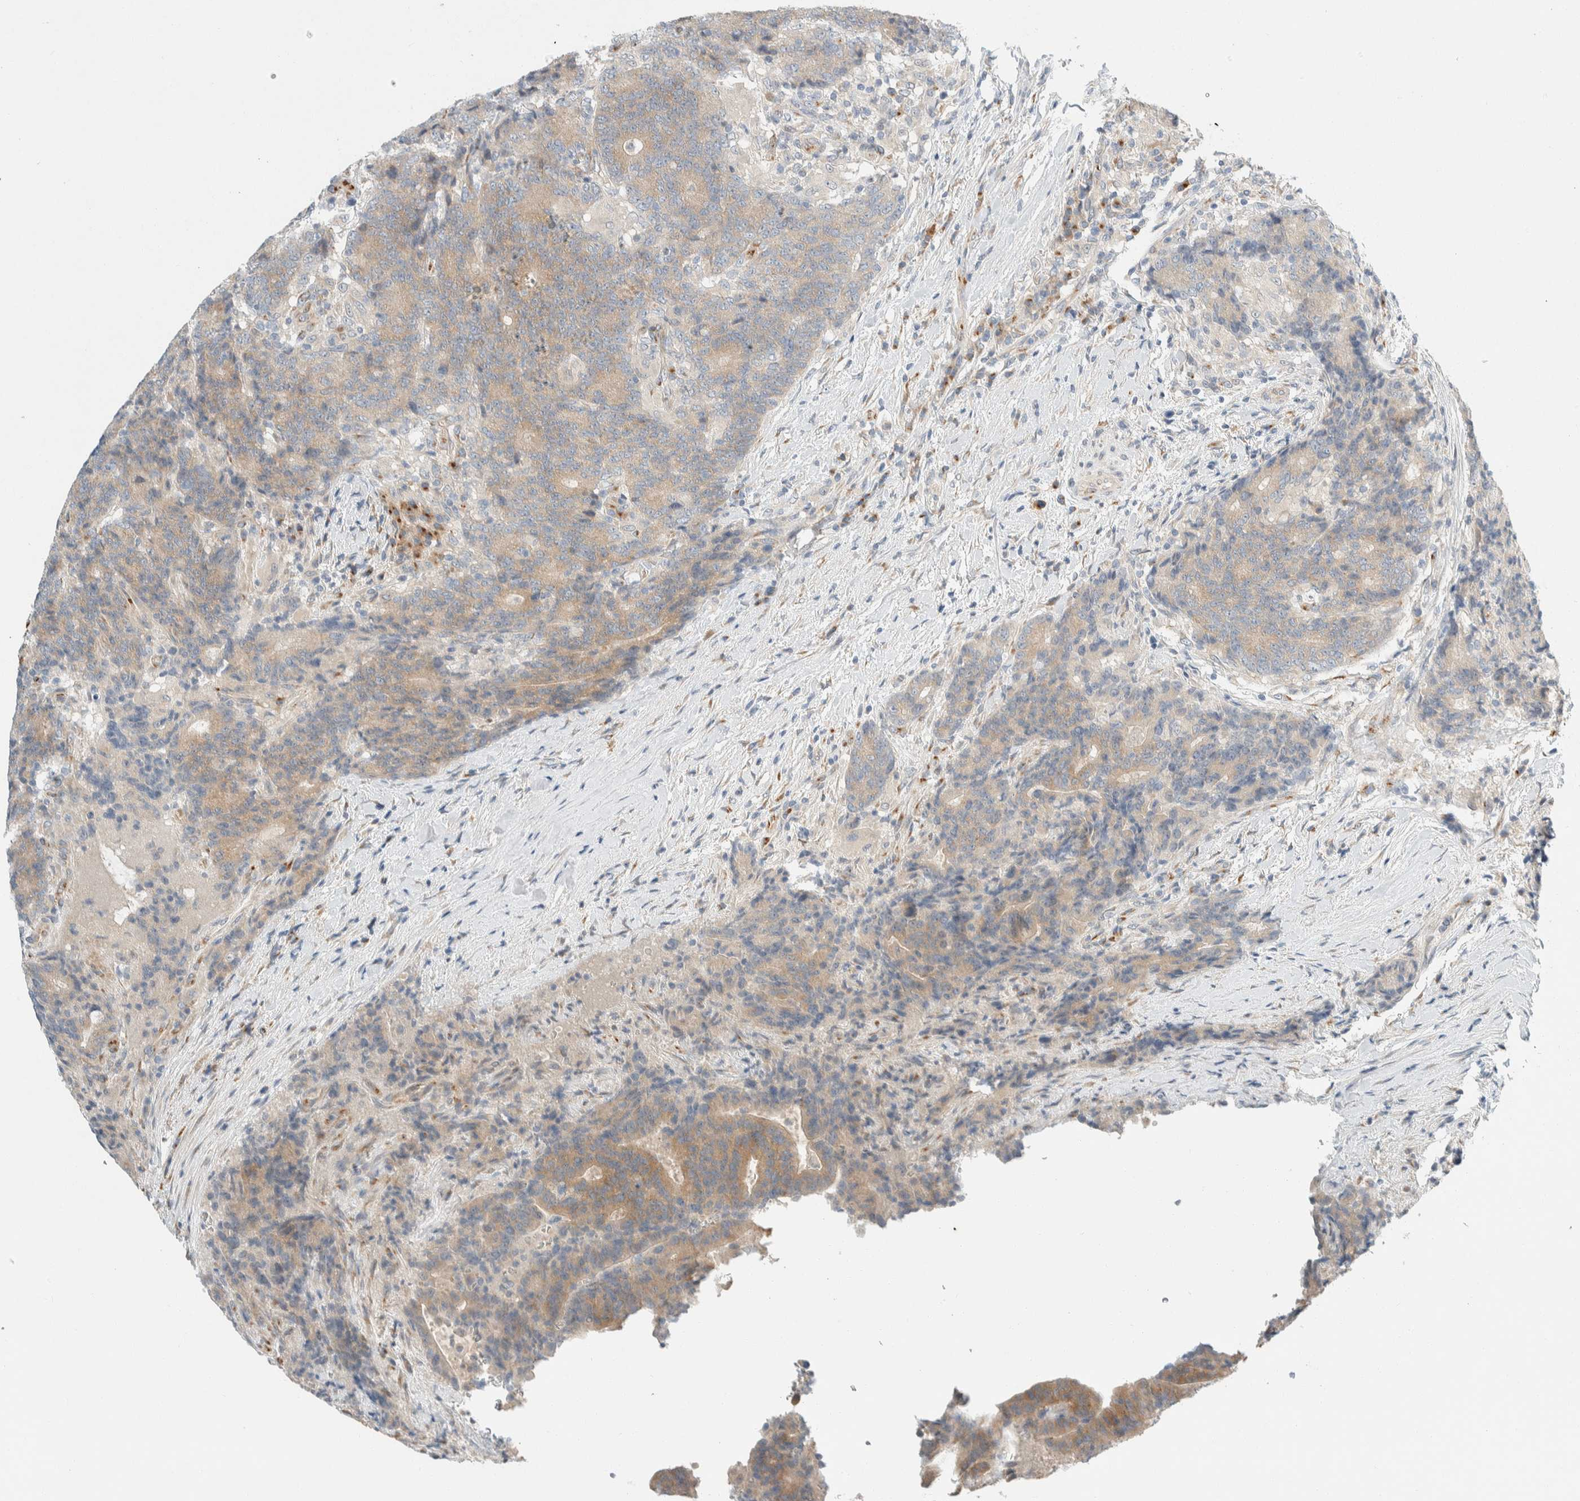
{"staining": {"intensity": "weak", "quantity": ">75%", "location": "cytoplasmic/membranous"}, "tissue": "colorectal cancer", "cell_type": "Tumor cells", "image_type": "cancer", "snomed": [{"axis": "morphology", "description": "Normal tissue, NOS"}, {"axis": "morphology", "description": "Adenocarcinoma, NOS"}, {"axis": "topography", "description": "Colon"}], "caption": "Colorectal cancer (adenocarcinoma) tissue displays weak cytoplasmic/membranous expression in about >75% of tumor cells", "gene": "TMEM184B", "patient": {"sex": "female", "age": 75}}